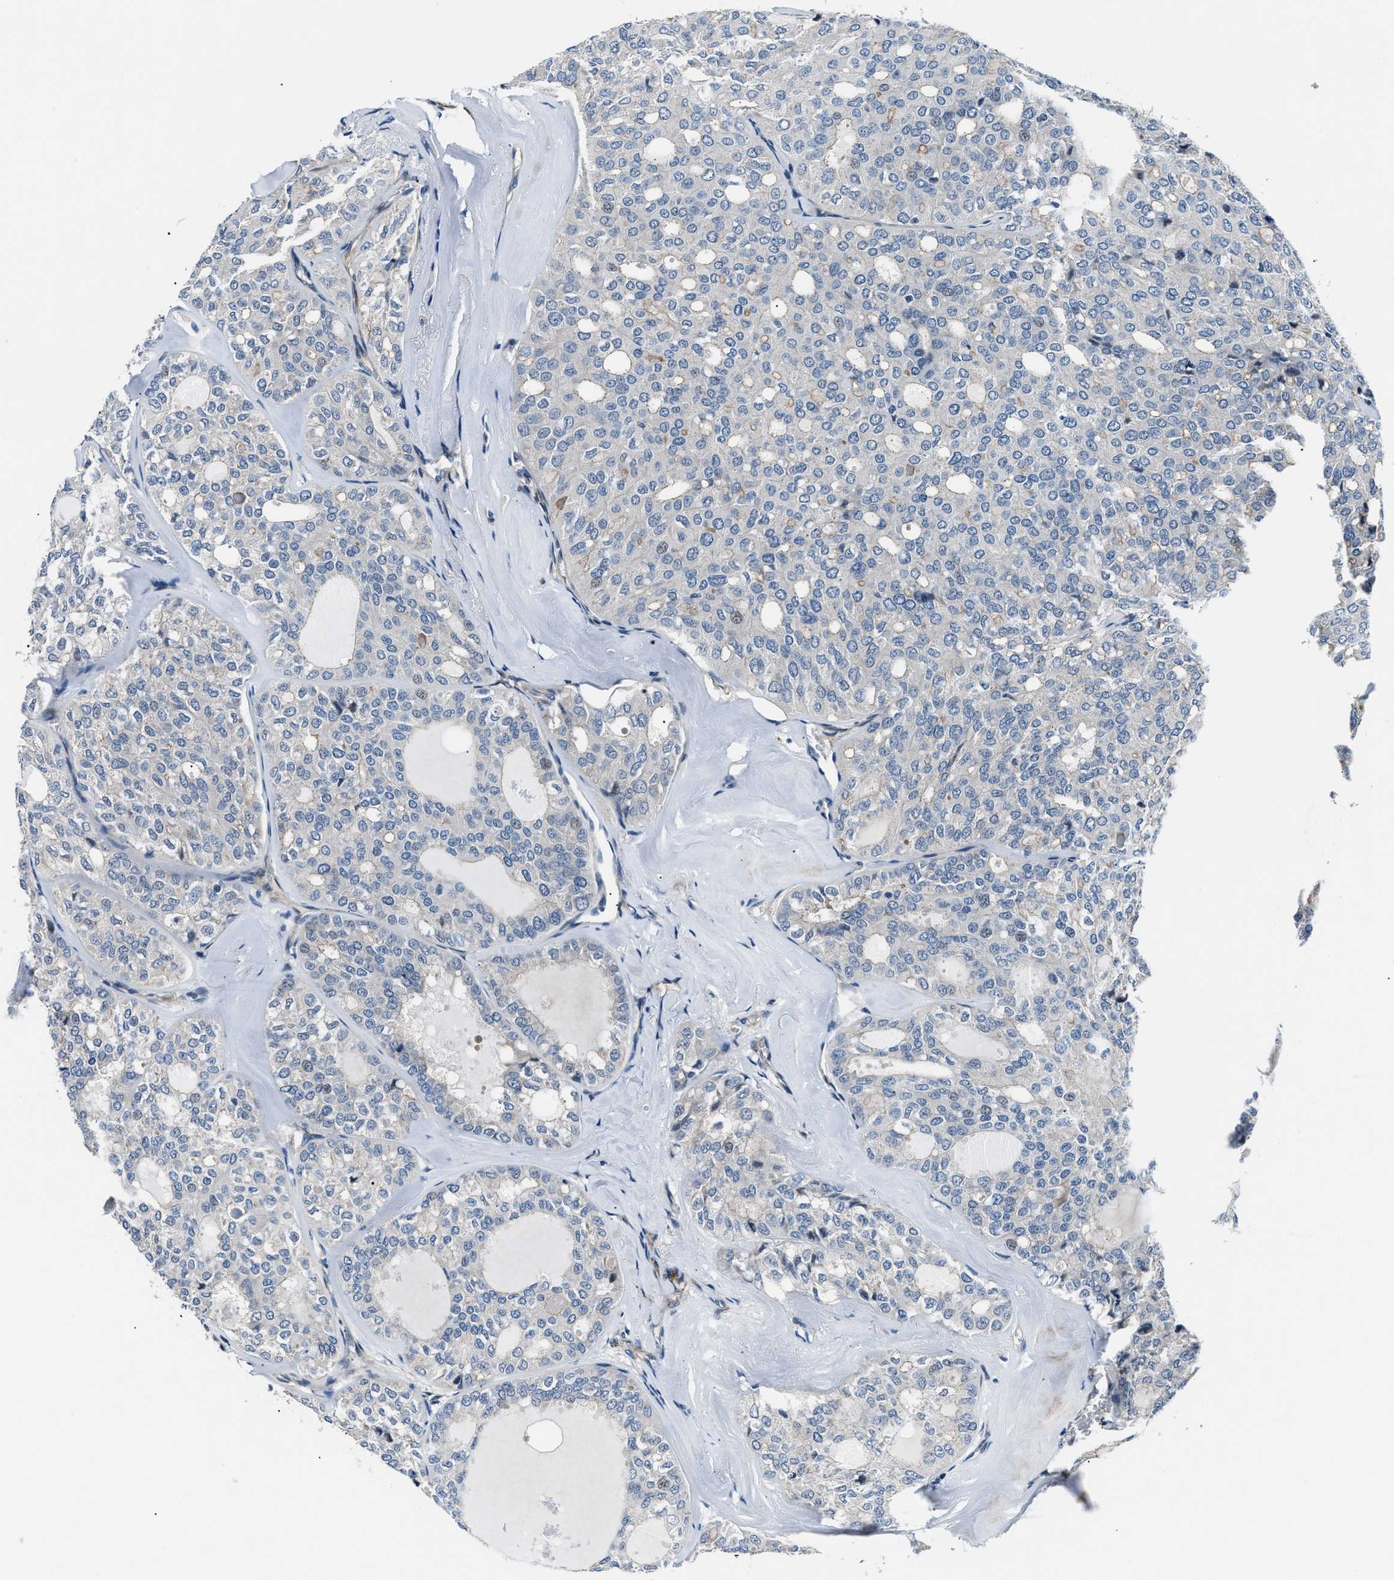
{"staining": {"intensity": "negative", "quantity": "none", "location": "none"}, "tissue": "thyroid cancer", "cell_type": "Tumor cells", "image_type": "cancer", "snomed": [{"axis": "morphology", "description": "Follicular adenoma carcinoma, NOS"}, {"axis": "topography", "description": "Thyroid gland"}], "caption": "IHC of thyroid cancer shows no expression in tumor cells.", "gene": "MPDZ", "patient": {"sex": "male", "age": 75}}